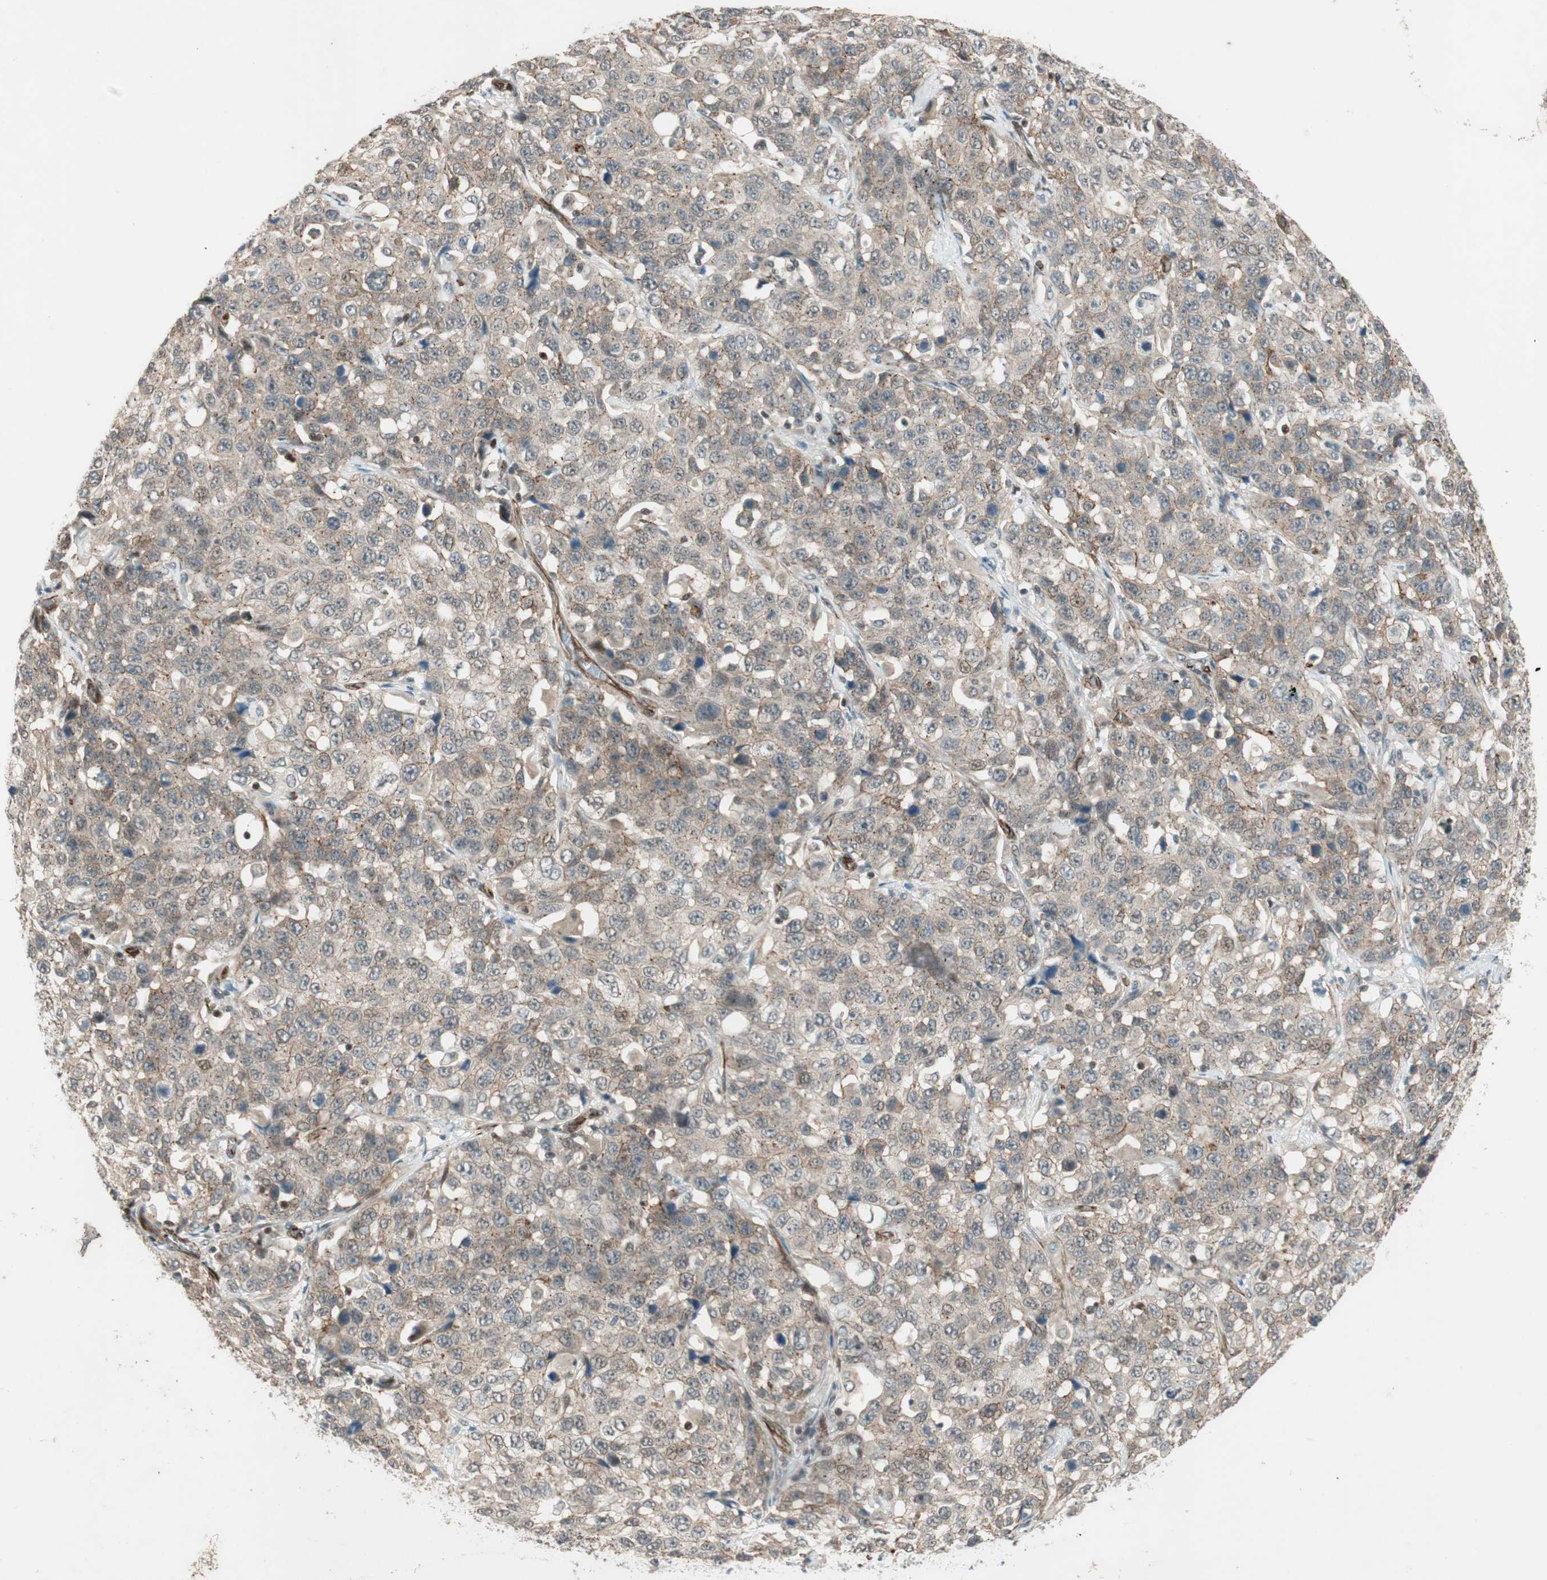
{"staining": {"intensity": "moderate", "quantity": "25%-75%", "location": "cytoplasmic/membranous"}, "tissue": "stomach cancer", "cell_type": "Tumor cells", "image_type": "cancer", "snomed": [{"axis": "morphology", "description": "Normal tissue, NOS"}, {"axis": "morphology", "description": "Adenocarcinoma, NOS"}, {"axis": "topography", "description": "Stomach"}], "caption": "Immunohistochemical staining of stomach cancer shows moderate cytoplasmic/membranous protein expression in approximately 25%-75% of tumor cells.", "gene": "CDK19", "patient": {"sex": "male", "age": 48}}